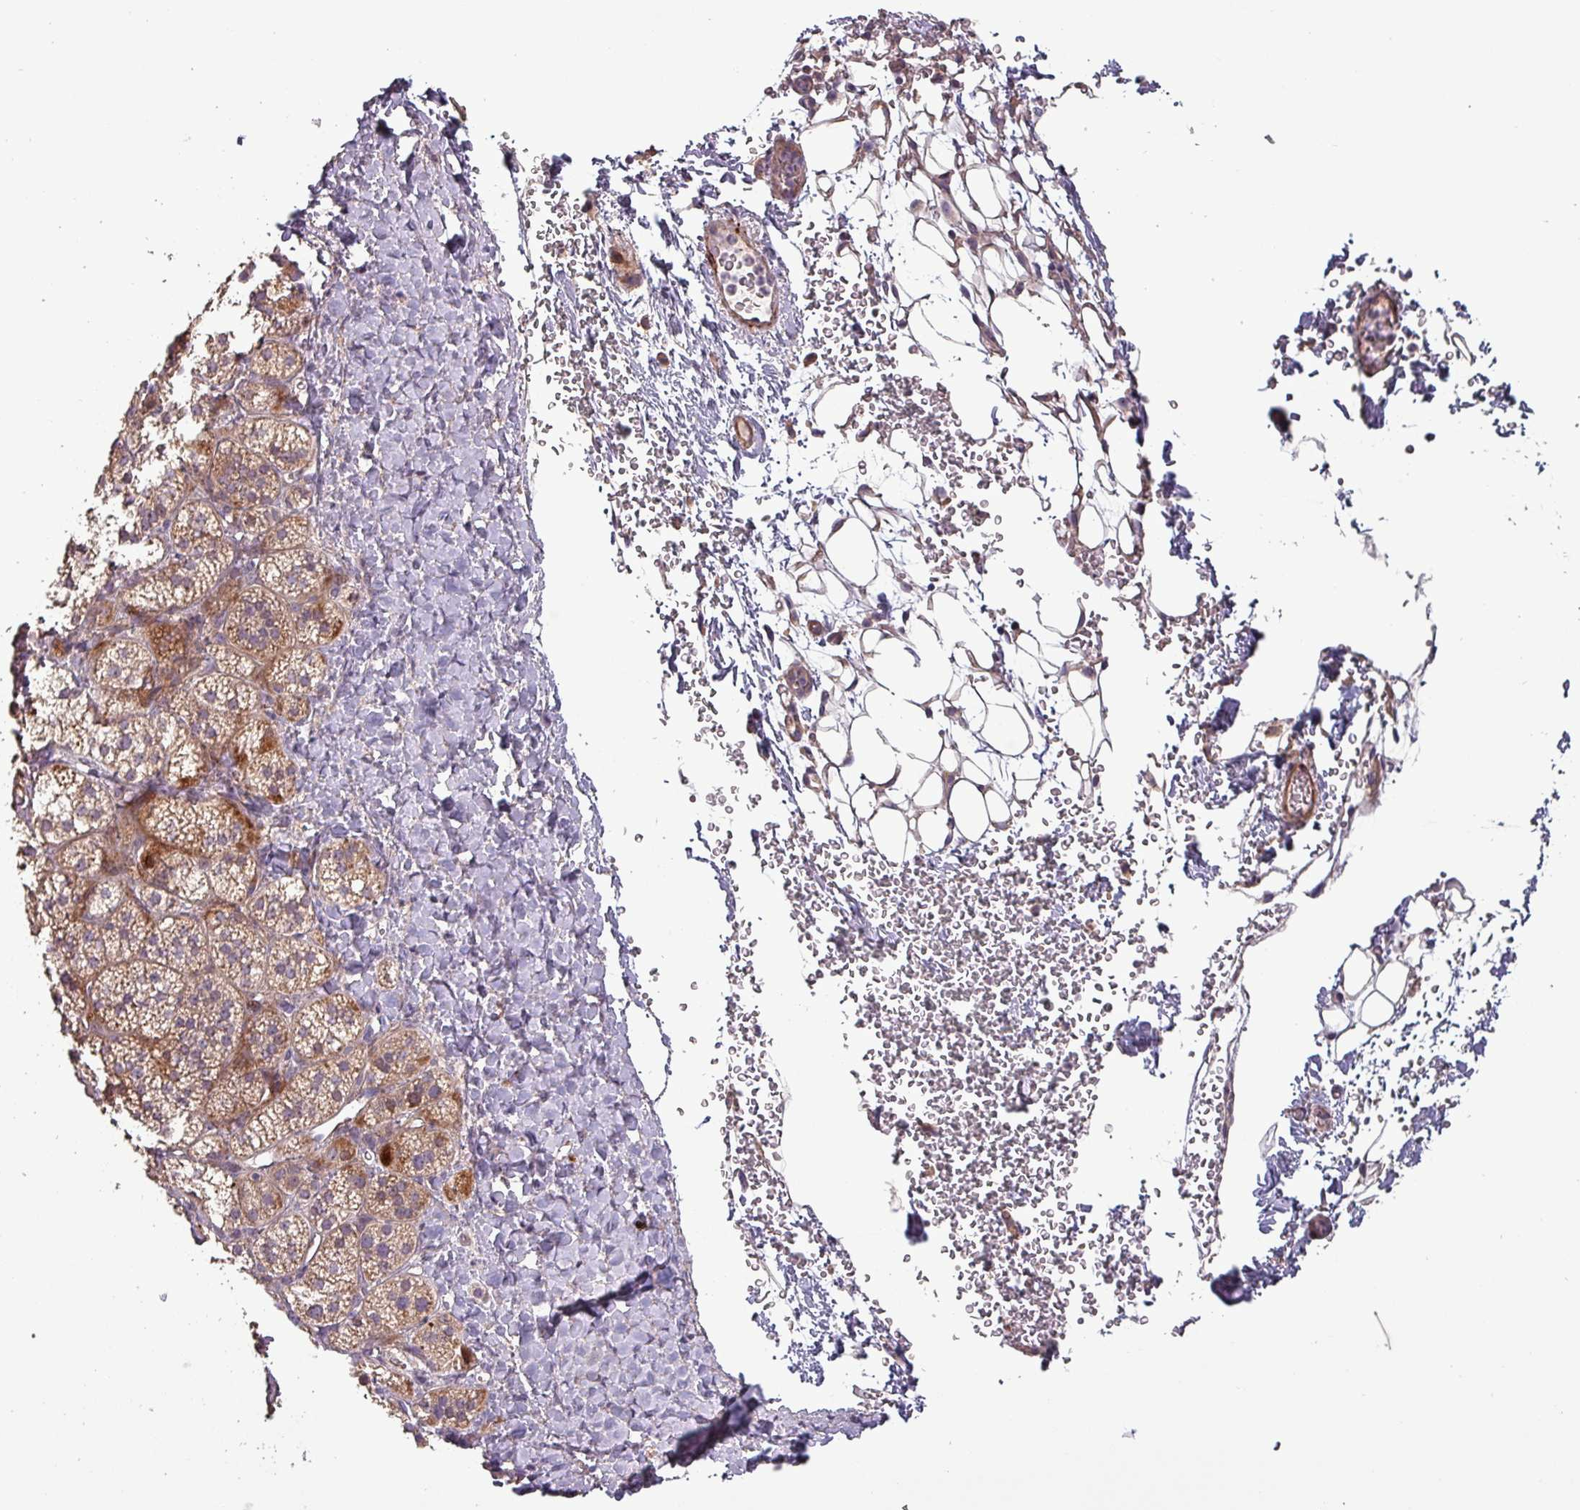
{"staining": {"intensity": "strong", "quantity": "25%-75%", "location": "cytoplasmic/membranous"}, "tissue": "adrenal gland", "cell_type": "Glandular cells", "image_type": "normal", "snomed": [{"axis": "morphology", "description": "Normal tissue, NOS"}, {"axis": "topography", "description": "Adrenal gland"}], "caption": "Adrenal gland stained with a brown dye shows strong cytoplasmic/membranous positive expression in approximately 25%-75% of glandular cells.", "gene": "TPRA1", "patient": {"sex": "male", "age": 61}}